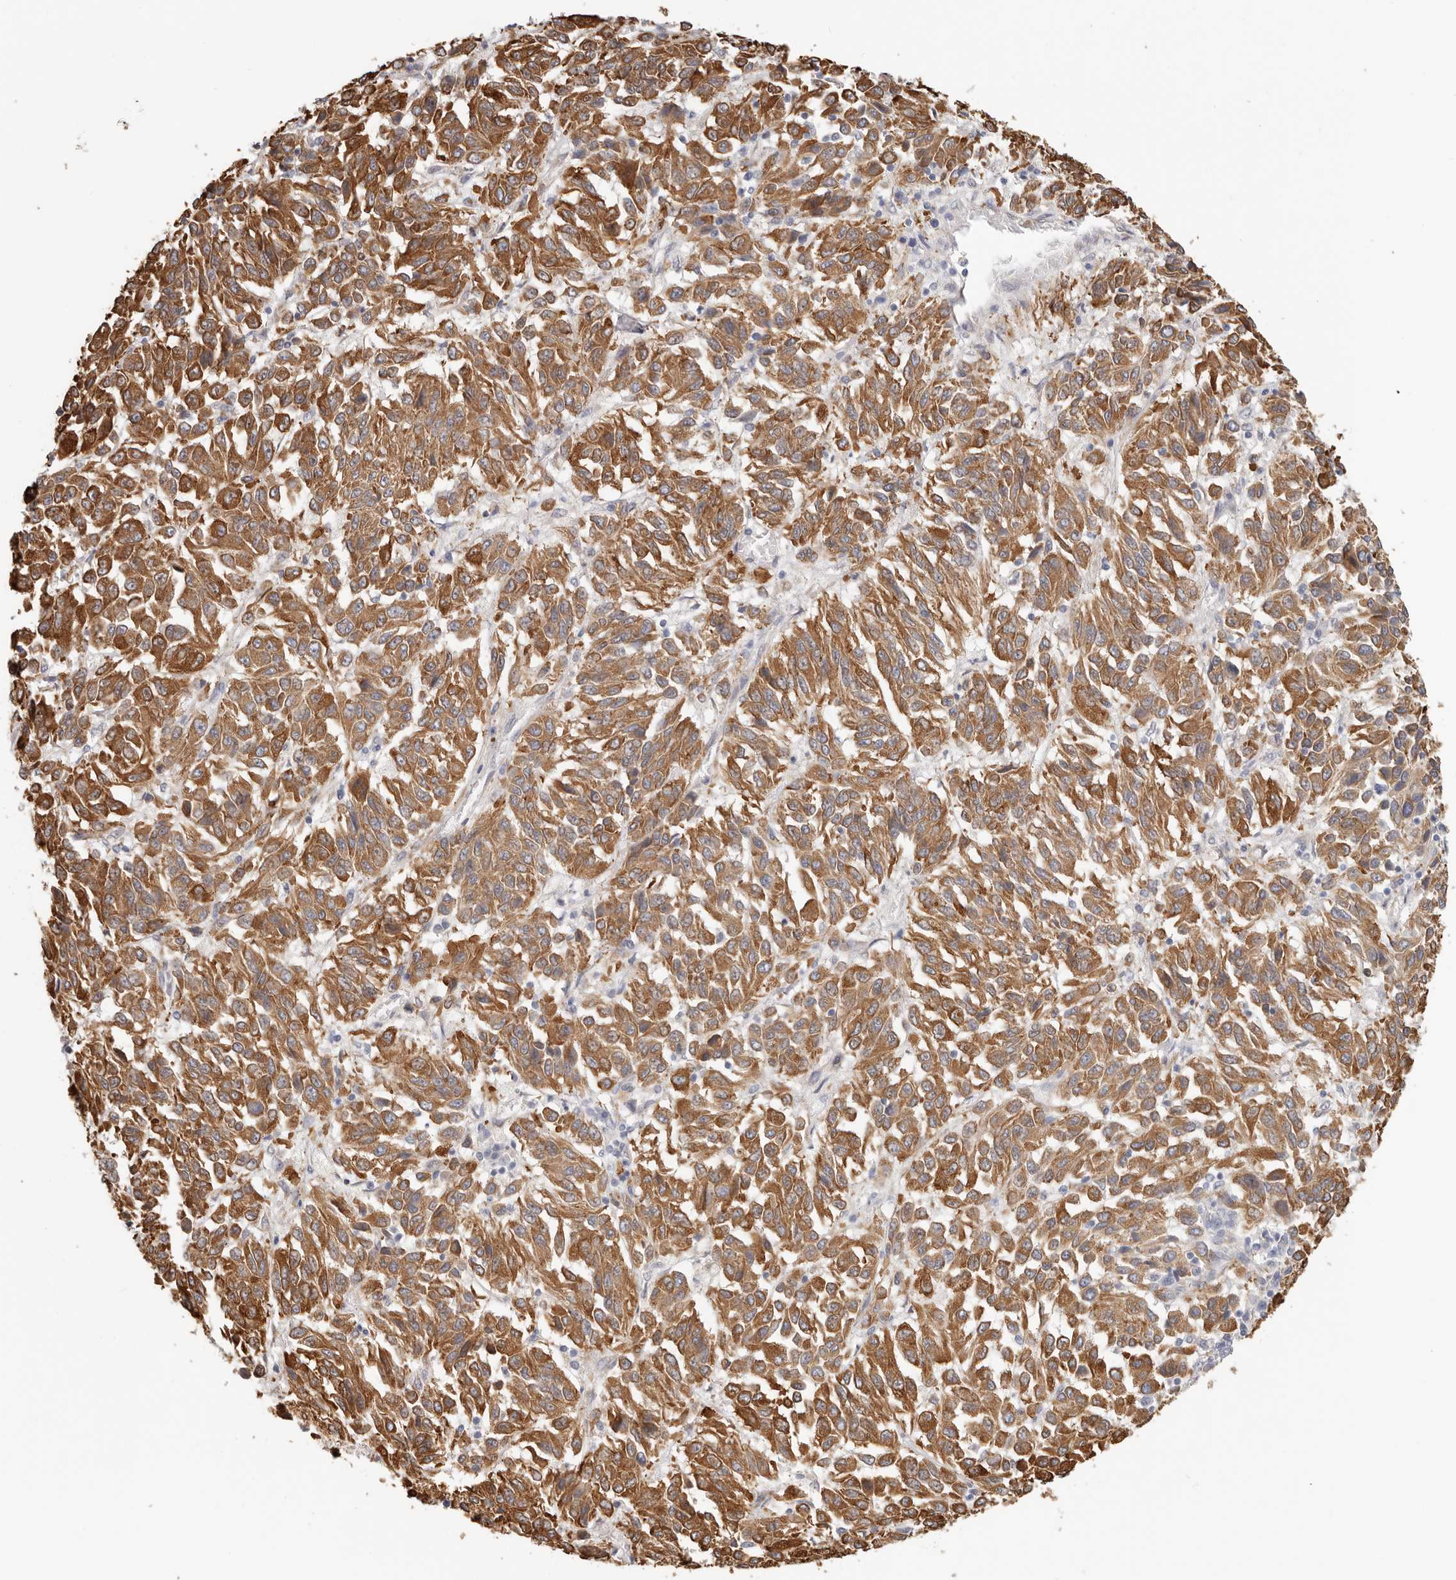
{"staining": {"intensity": "moderate", "quantity": ">75%", "location": "cytoplasmic/membranous"}, "tissue": "melanoma", "cell_type": "Tumor cells", "image_type": "cancer", "snomed": [{"axis": "morphology", "description": "Malignant melanoma, Metastatic site"}, {"axis": "topography", "description": "Lung"}], "caption": "This is an image of IHC staining of melanoma, which shows moderate staining in the cytoplasmic/membranous of tumor cells.", "gene": "AFDN", "patient": {"sex": "male", "age": 64}}